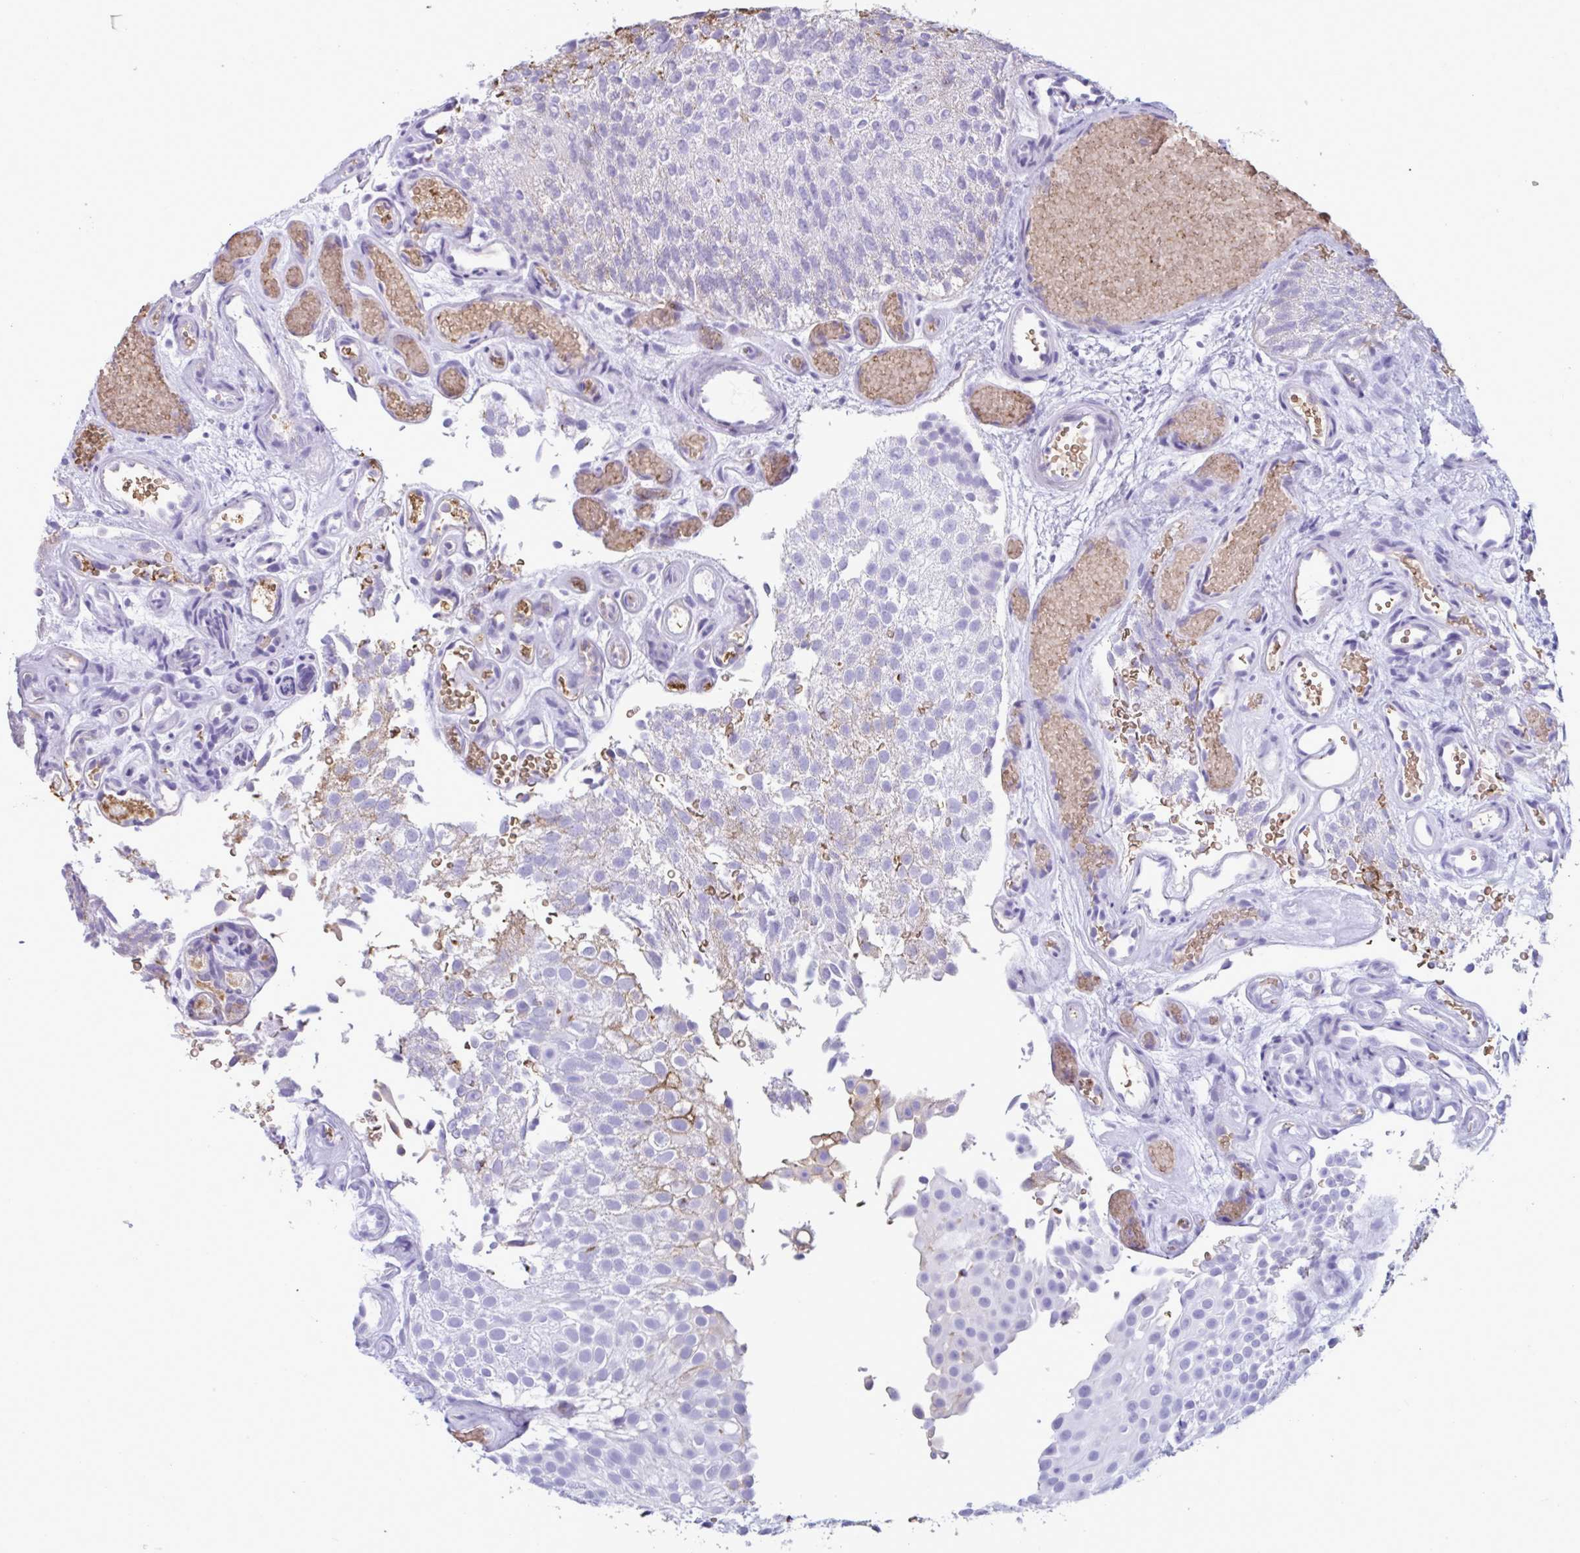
{"staining": {"intensity": "negative", "quantity": "none", "location": "none"}, "tissue": "urothelial cancer", "cell_type": "Tumor cells", "image_type": "cancer", "snomed": [{"axis": "morphology", "description": "Urothelial carcinoma, Low grade"}, {"axis": "topography", "description": "Urinary bladder"}], "caption": "A photomicrograph of human urothelial carcinoma (low-grade) is negative for staining in tumor cells.", "gene": "SLC2A1", "patient": {"sex": "male", "age": 78}}